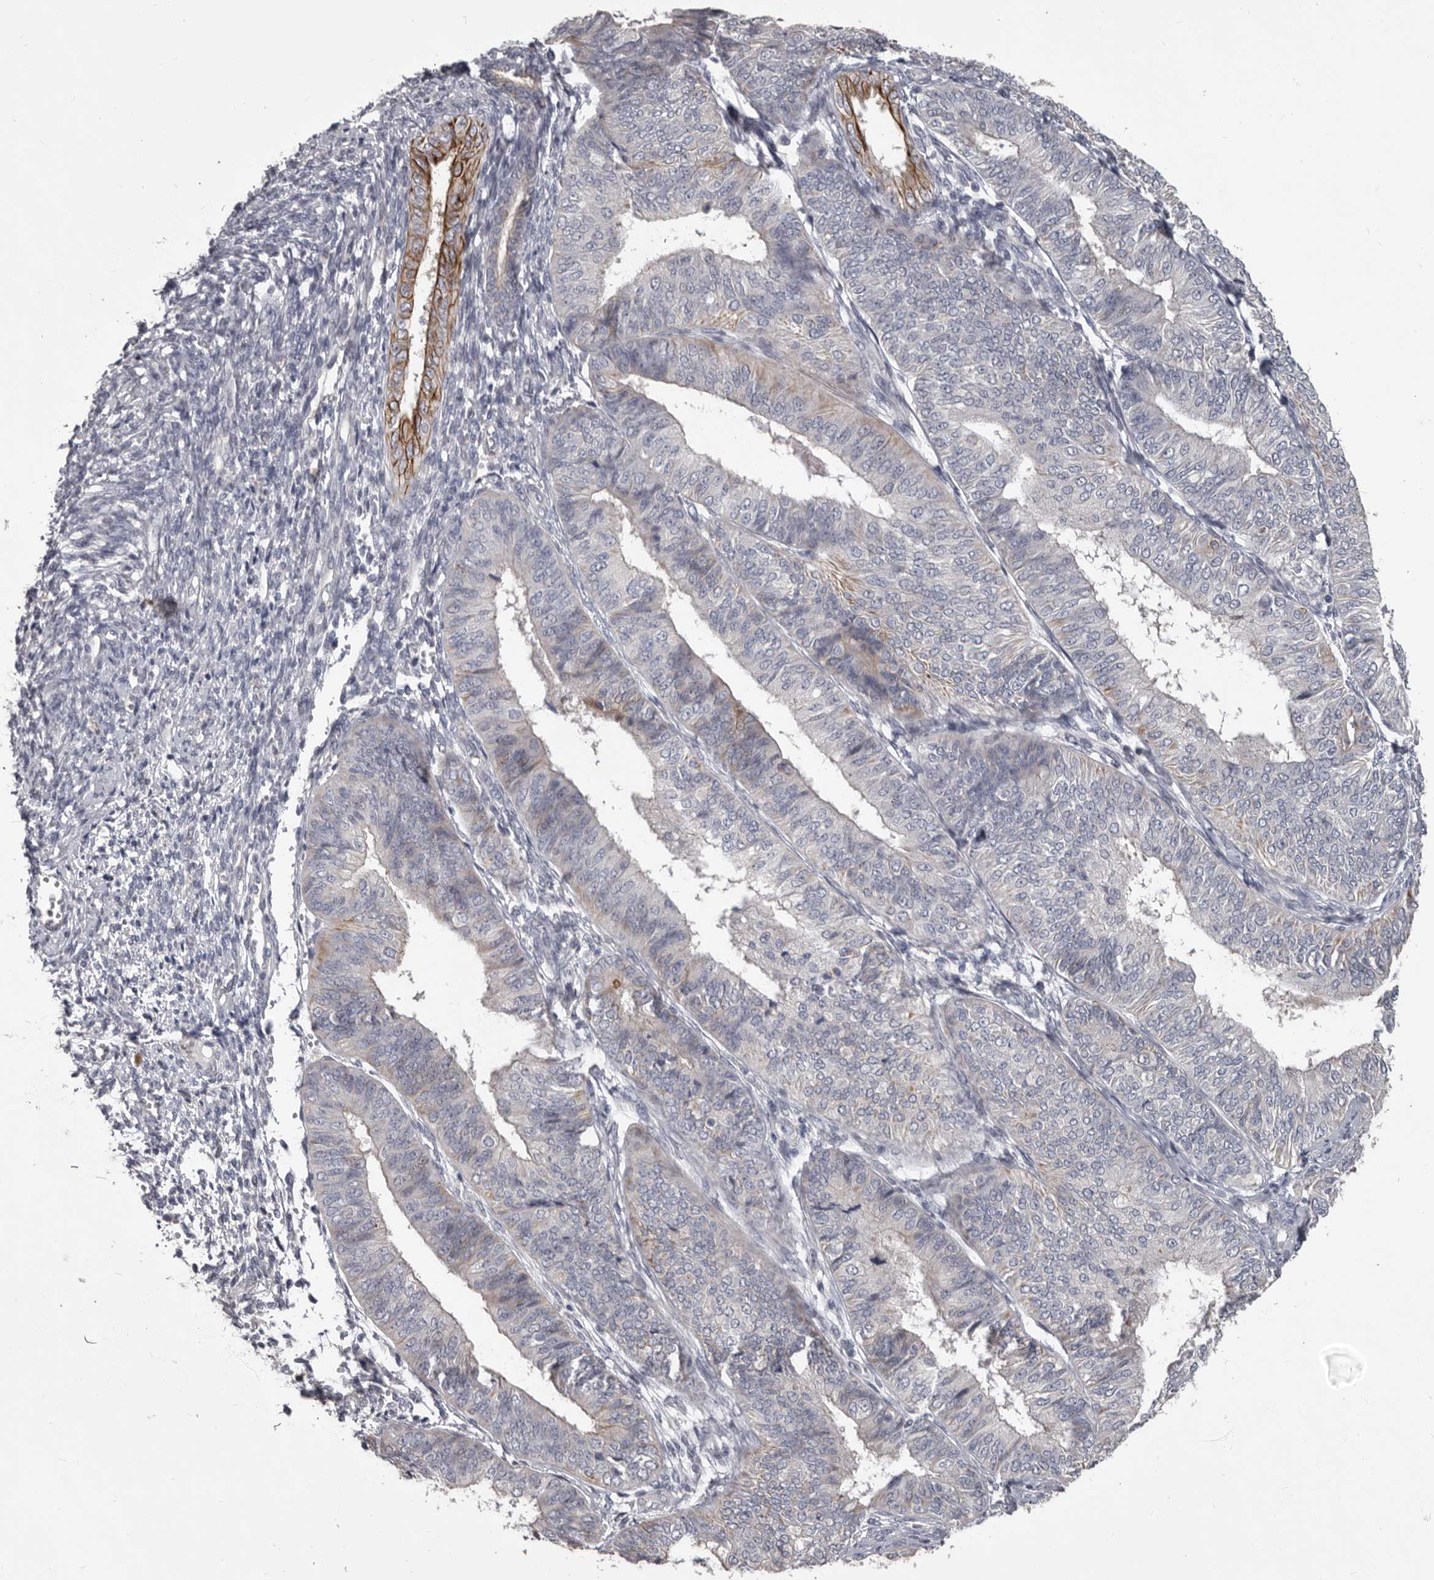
{"staining": {"intensity": "moderate", "quantity": "<25%", "location": "cytoplasmic/membranous"}, "tissue": "endometrial cancer", "cell_type": "Tumor cells", "image_type": "cancer", "snomed": [{"axis": "morphology", "description": "Adenocarcinoma, NOS"}, {"axis": "topography", "description": "Endometrium"}], "caption": "Endometrial cancer was stained to show a protein in brown. There is low levels of moderate cytoplasmic/membranous expression in about <25% of tumor cells.", "gene": "LPAR6", "patient": {"sex": "female", "age": 58}}